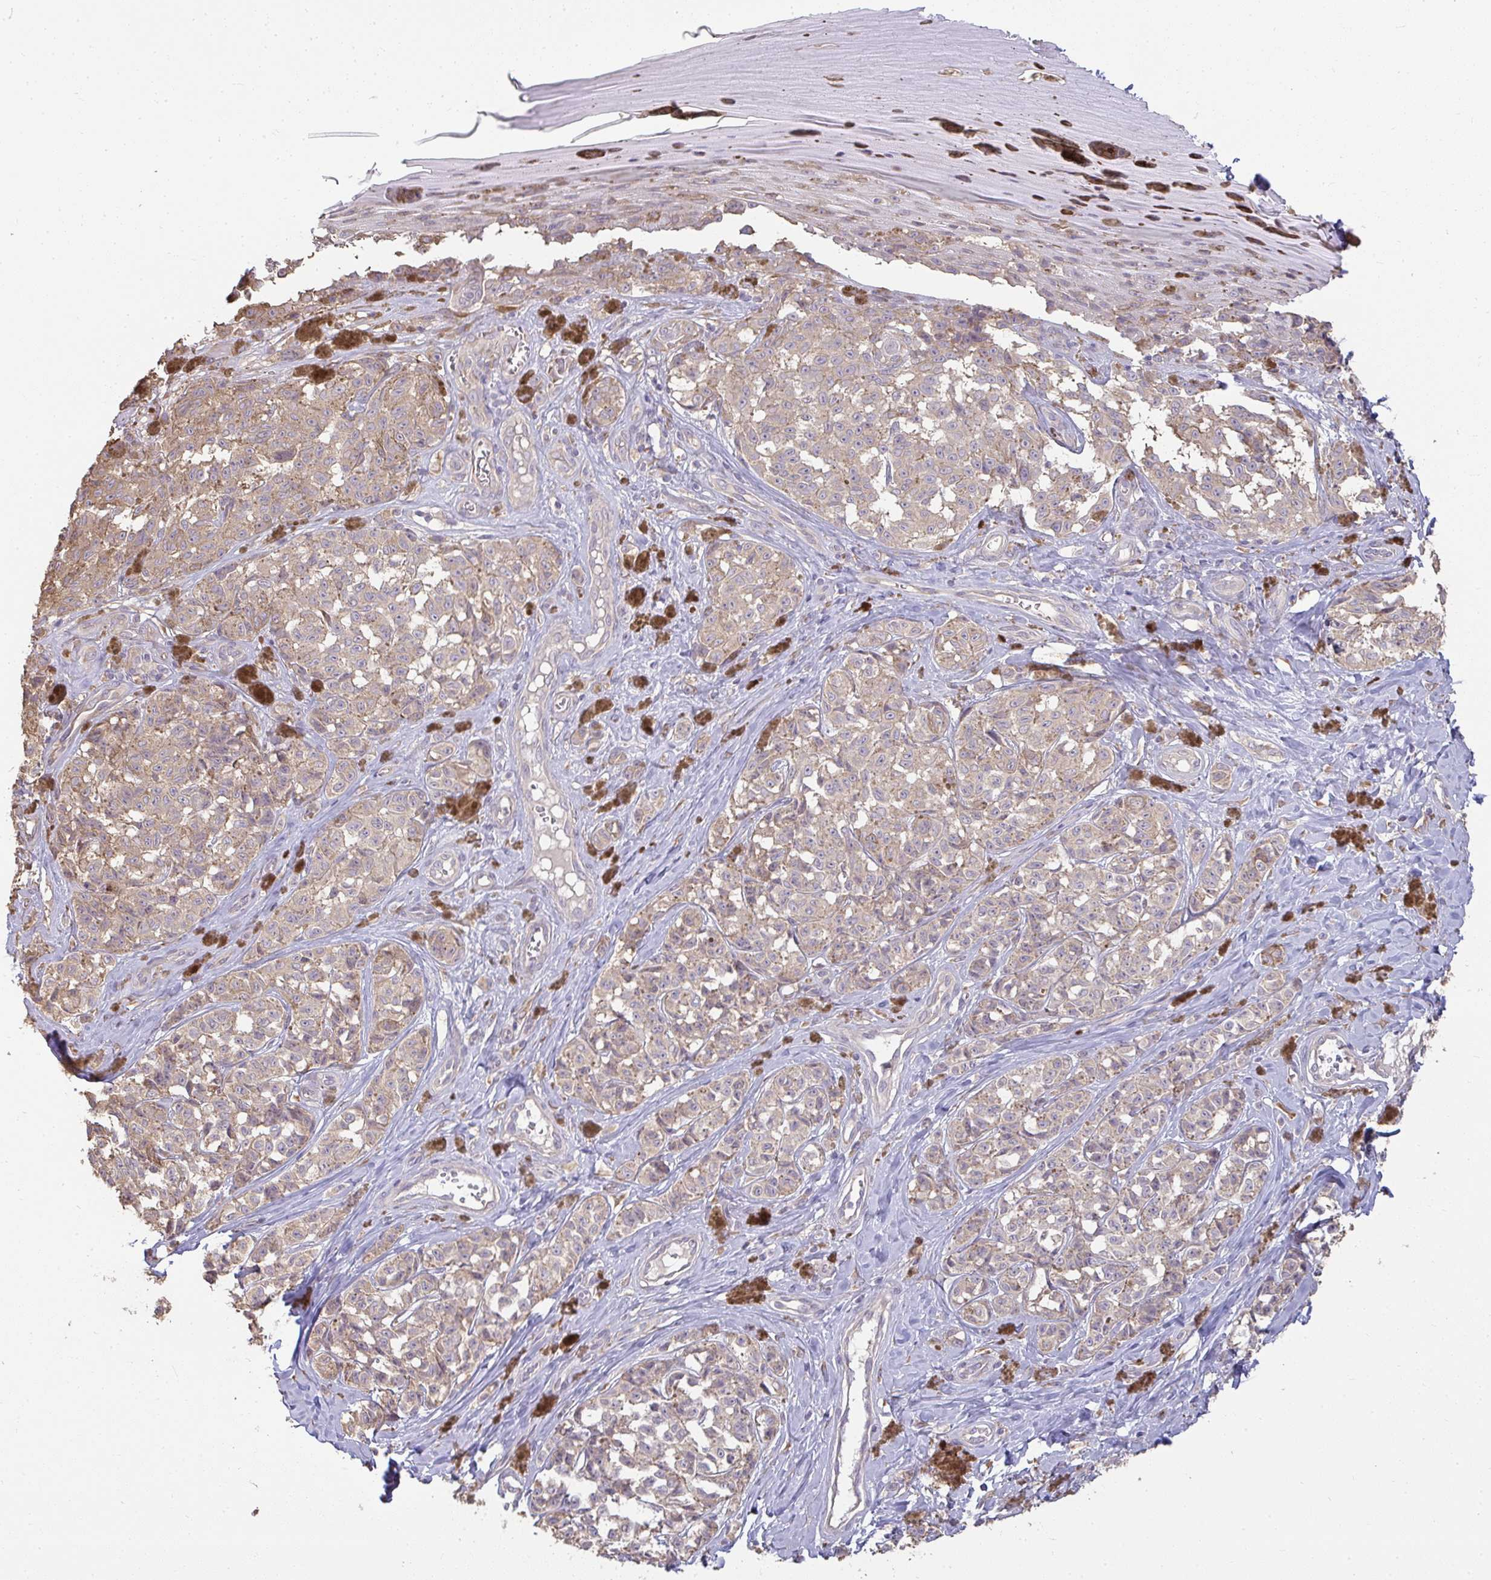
{"staining": {"intensity": "weak", "quantity": ">75%", "location": "cytoplasmic/membranous"}, "tissue": "melanoma", "cell_type": "Tumor cells", "image_type": "cancer", "snomed": [{"axis": "morphology", "description": "Malignant melanoma, NOS"}, {"axis": "topography", "description": "Skin"}], "caption": "Malignant melanoma was stained to show a protein in brown. There is low levels of weak cytoplasmic/membranous staining in approximately >75% of tumor cells. Nuclei are stained in blue.", "gene": "BRINP3", "patient": {"sex": "female", "age": 65}}